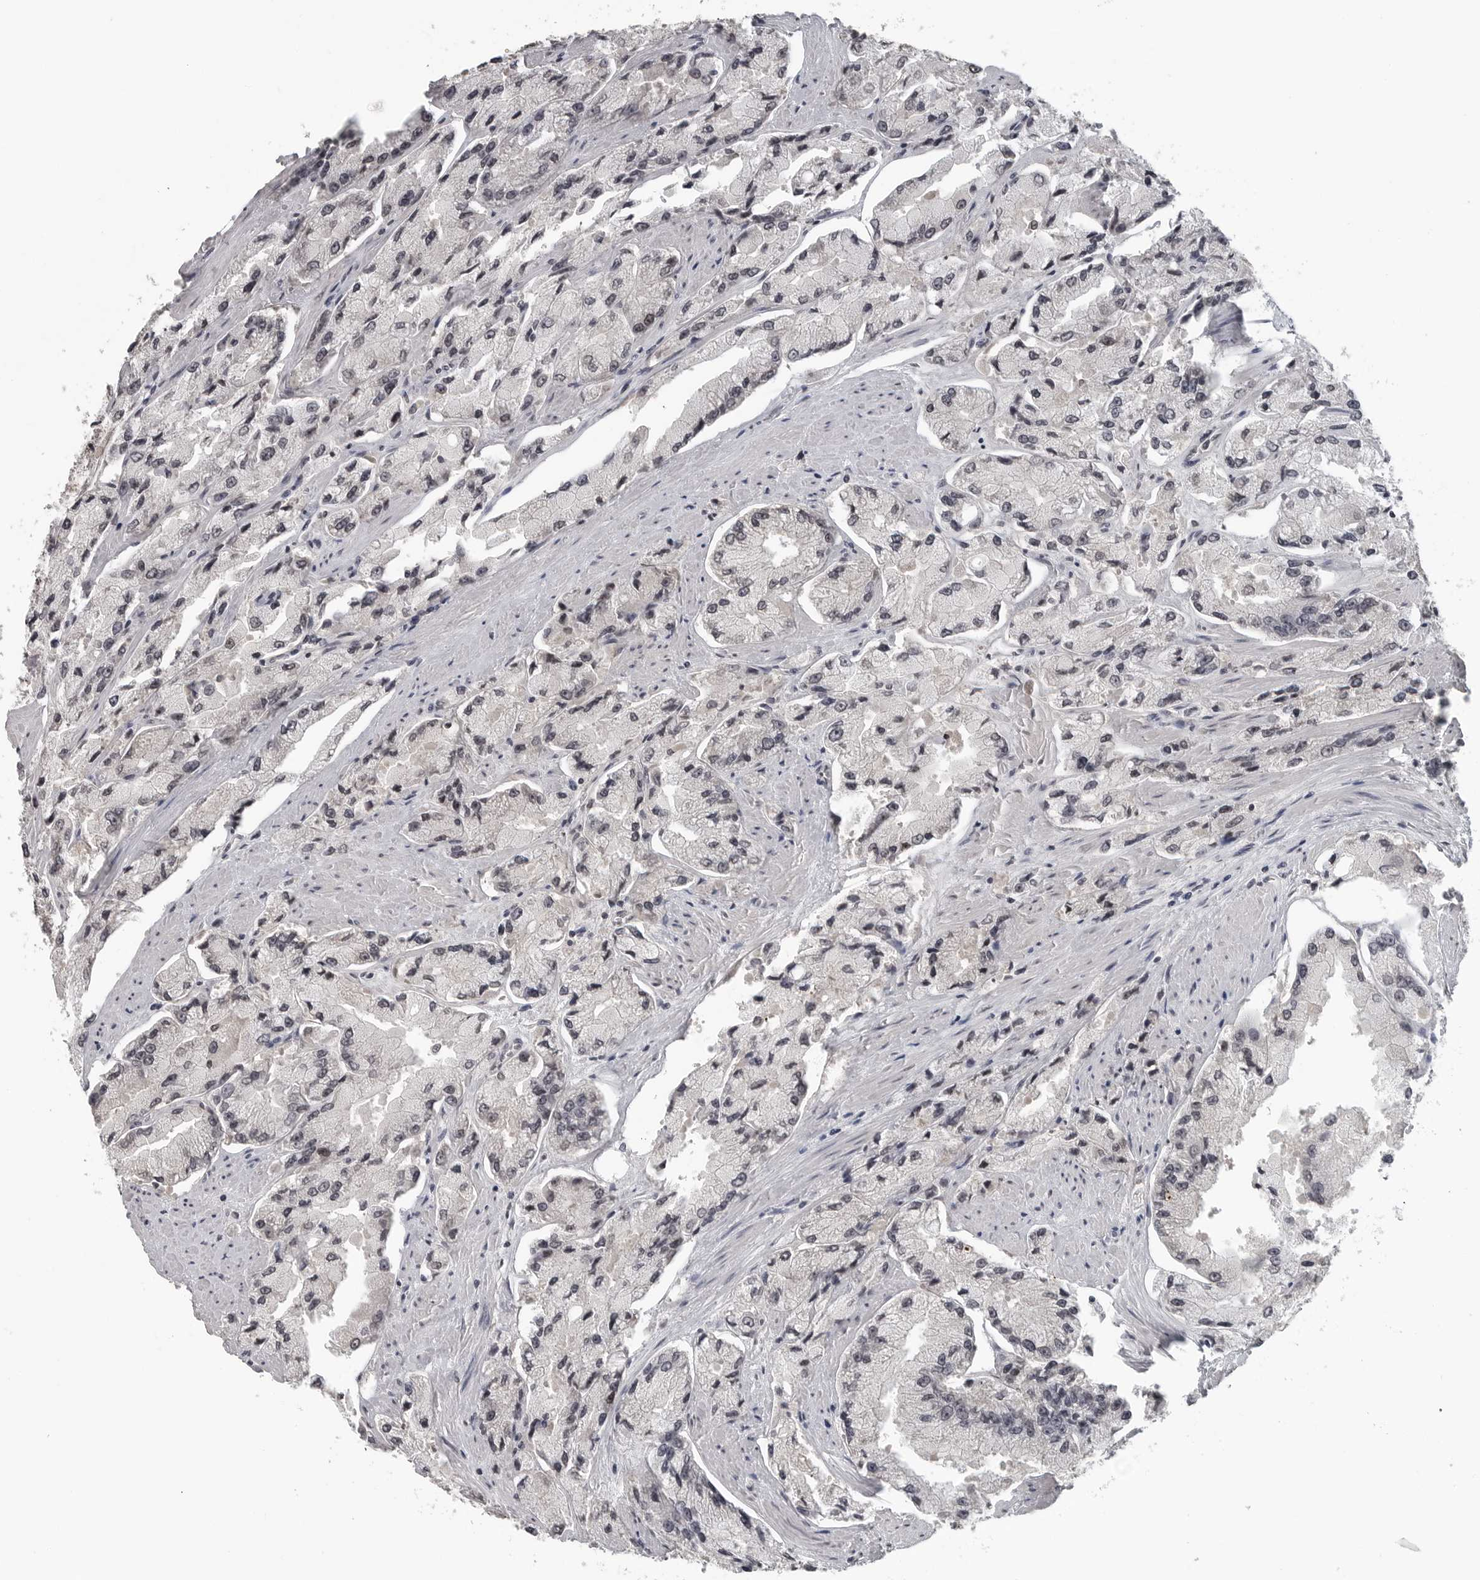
{"staining": {"intensity": "negative", "quantity": "none", "location": "none"}, "tissue": "prostate cancer", "cell_type": "Tumor cells", "image_type": "cancer", "snomed": [{"axis": "morphology", "description": "Adenocarcinoma, High grade"}, {"axis": "topography", "description": "Prostate"}], "caption": "Image shows no protein staining in tumor cells of prostate cancer (high-grade adenocarcinoma) tissue. (DAB (3,3'-diaminobenzidine) immunohistochemistry, high magnification).", "gene": "DDX54", "patient": {"sex": "male", "age": 58}}